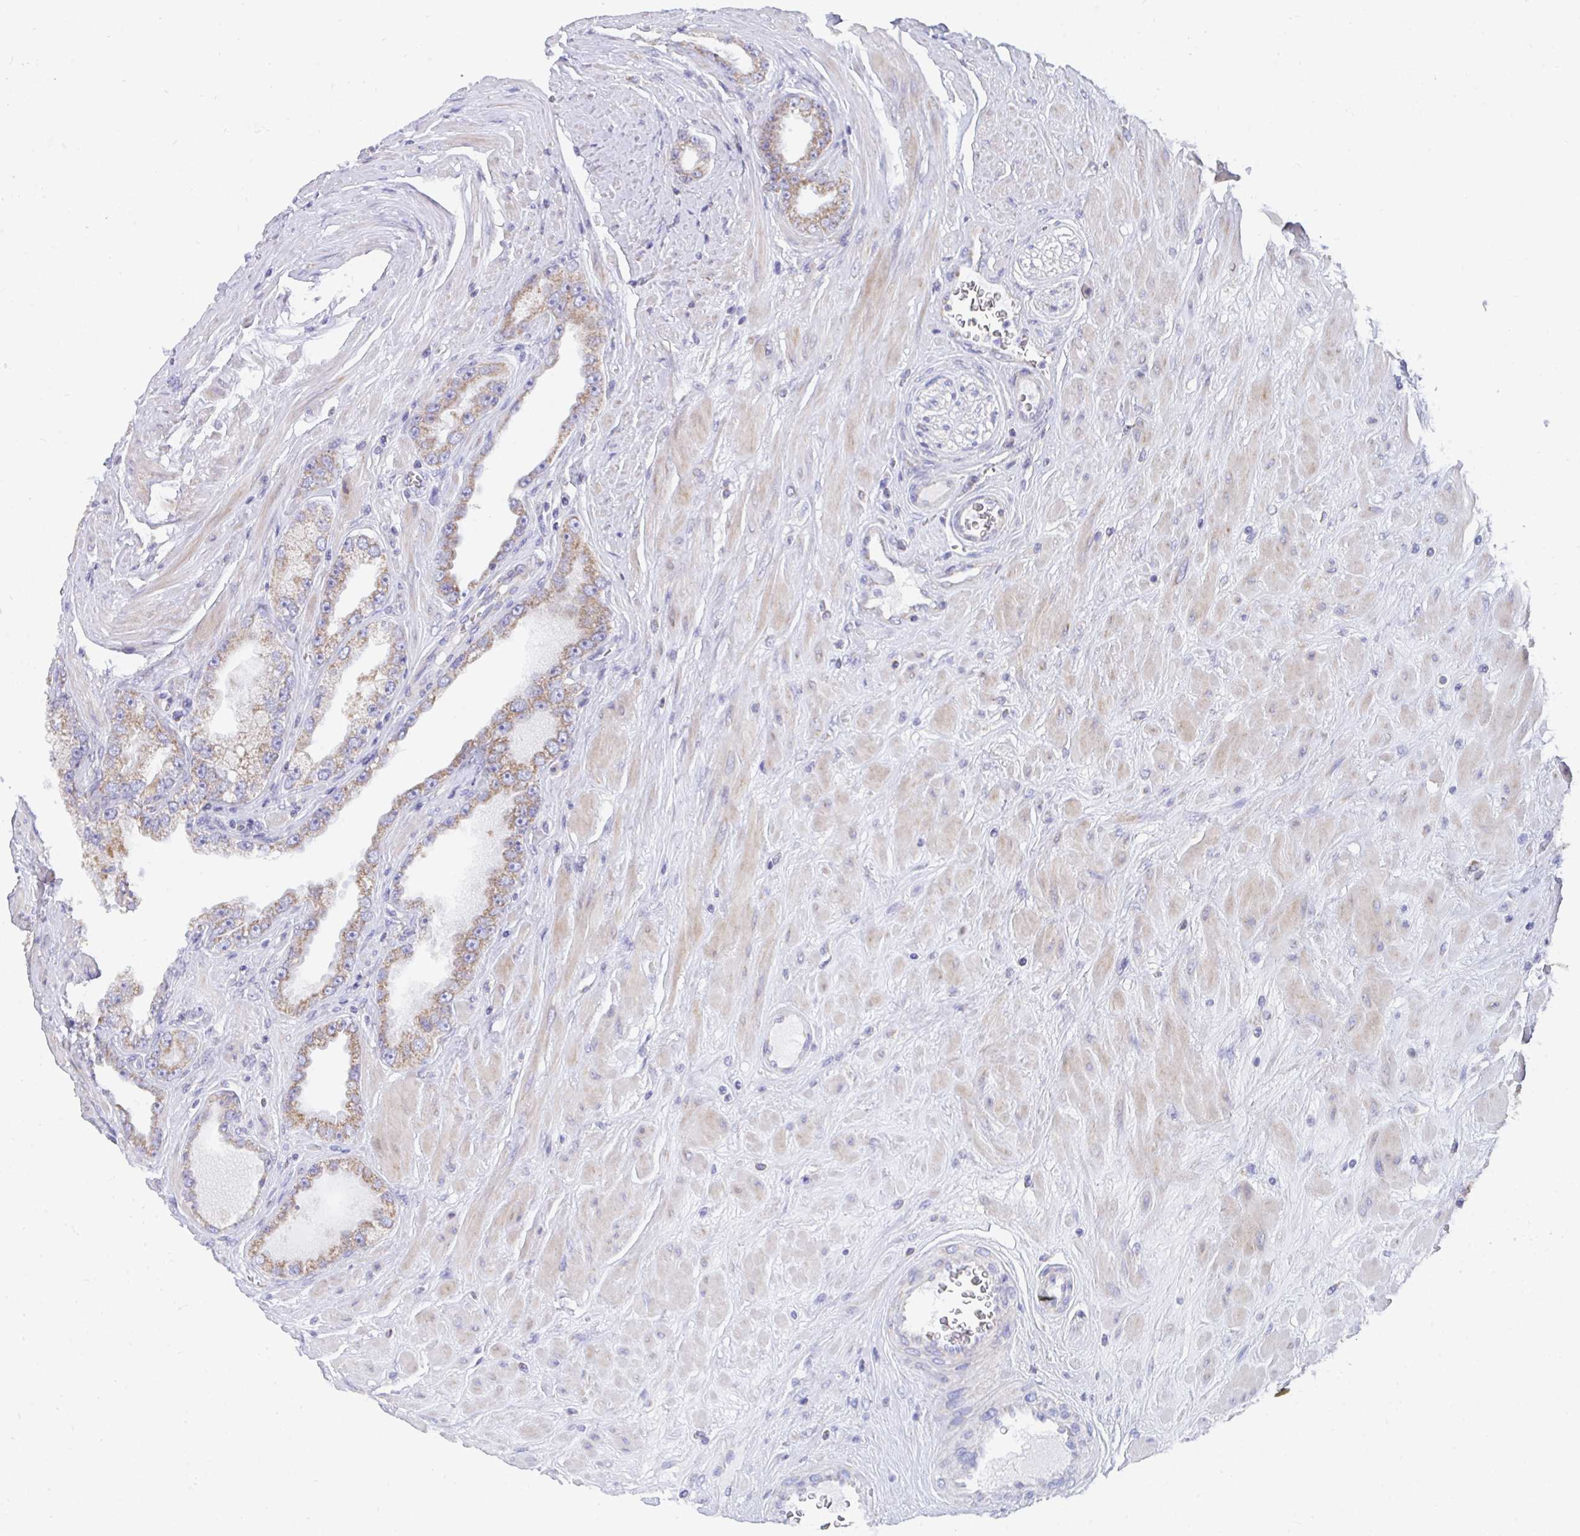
{"staining": {"intensity": "moderate", "quantity": ">75%", "location": "cytoplasmic/membranous"}, "tissue": "prostate cancer", "cell_type": "Tumor cells", "image_type": "cancer", "snomed": [{"axis": "morphology", "description": "Adenocarcinoma, High grade"}, {"axis": "topography", "description": "Prostate"}], "caption": "Prostate high-grade adenocarcinoma stained with DAB immunohistochemistry displays medium levels of moderate cytoplasmic/membranous staining in approximately >75% of tumor cells. The staining is performed using DAB (3,3'-diaminobenzidine) brown chromogen to label protein expression. The nuclei are counter-stained blue using hematoxylin.", "gene": "PC", "patient": {"sex": "male", "age": 66}}